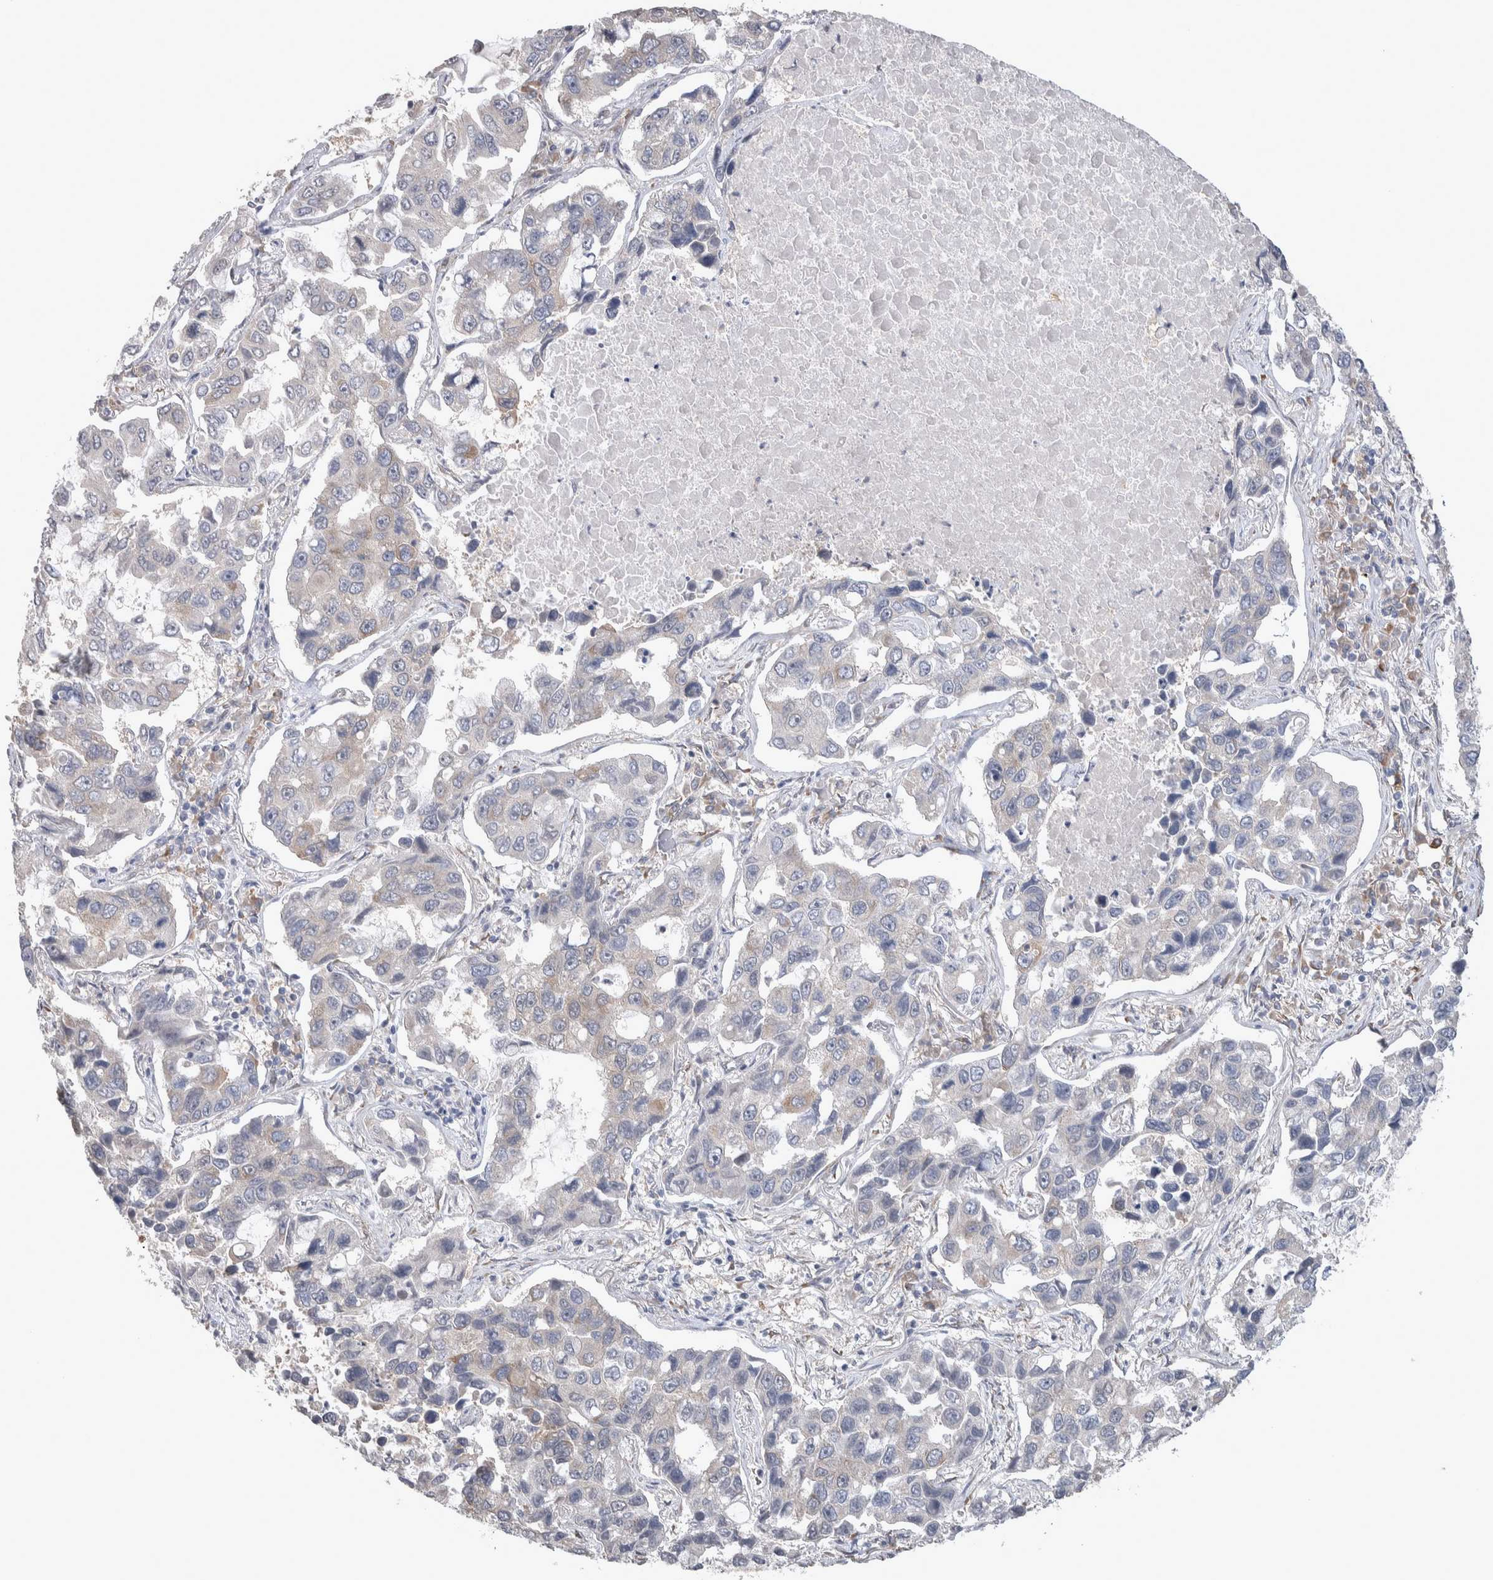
{"staining": {"intensity": "weak", "quantity": "<25%", "location": "cytoplasmic/membranous"}, "tissue": "lung cancer", "cell_type": "Tumor cells", "image_type": "cancer", "snomed": [{"axis": "morphology", "description": "Adenocarcinoma, NOS"}, {"axis": "topography", "description": "Lung"}], "caption": "High magnification brightfield microscopy of lung cancer stained with DAB (brown) and counterstained with hematoxylin (blue): tumor cells show no significant expression.", "gene": "CUL2", "patient": {"sex": "male", "age": 64}}